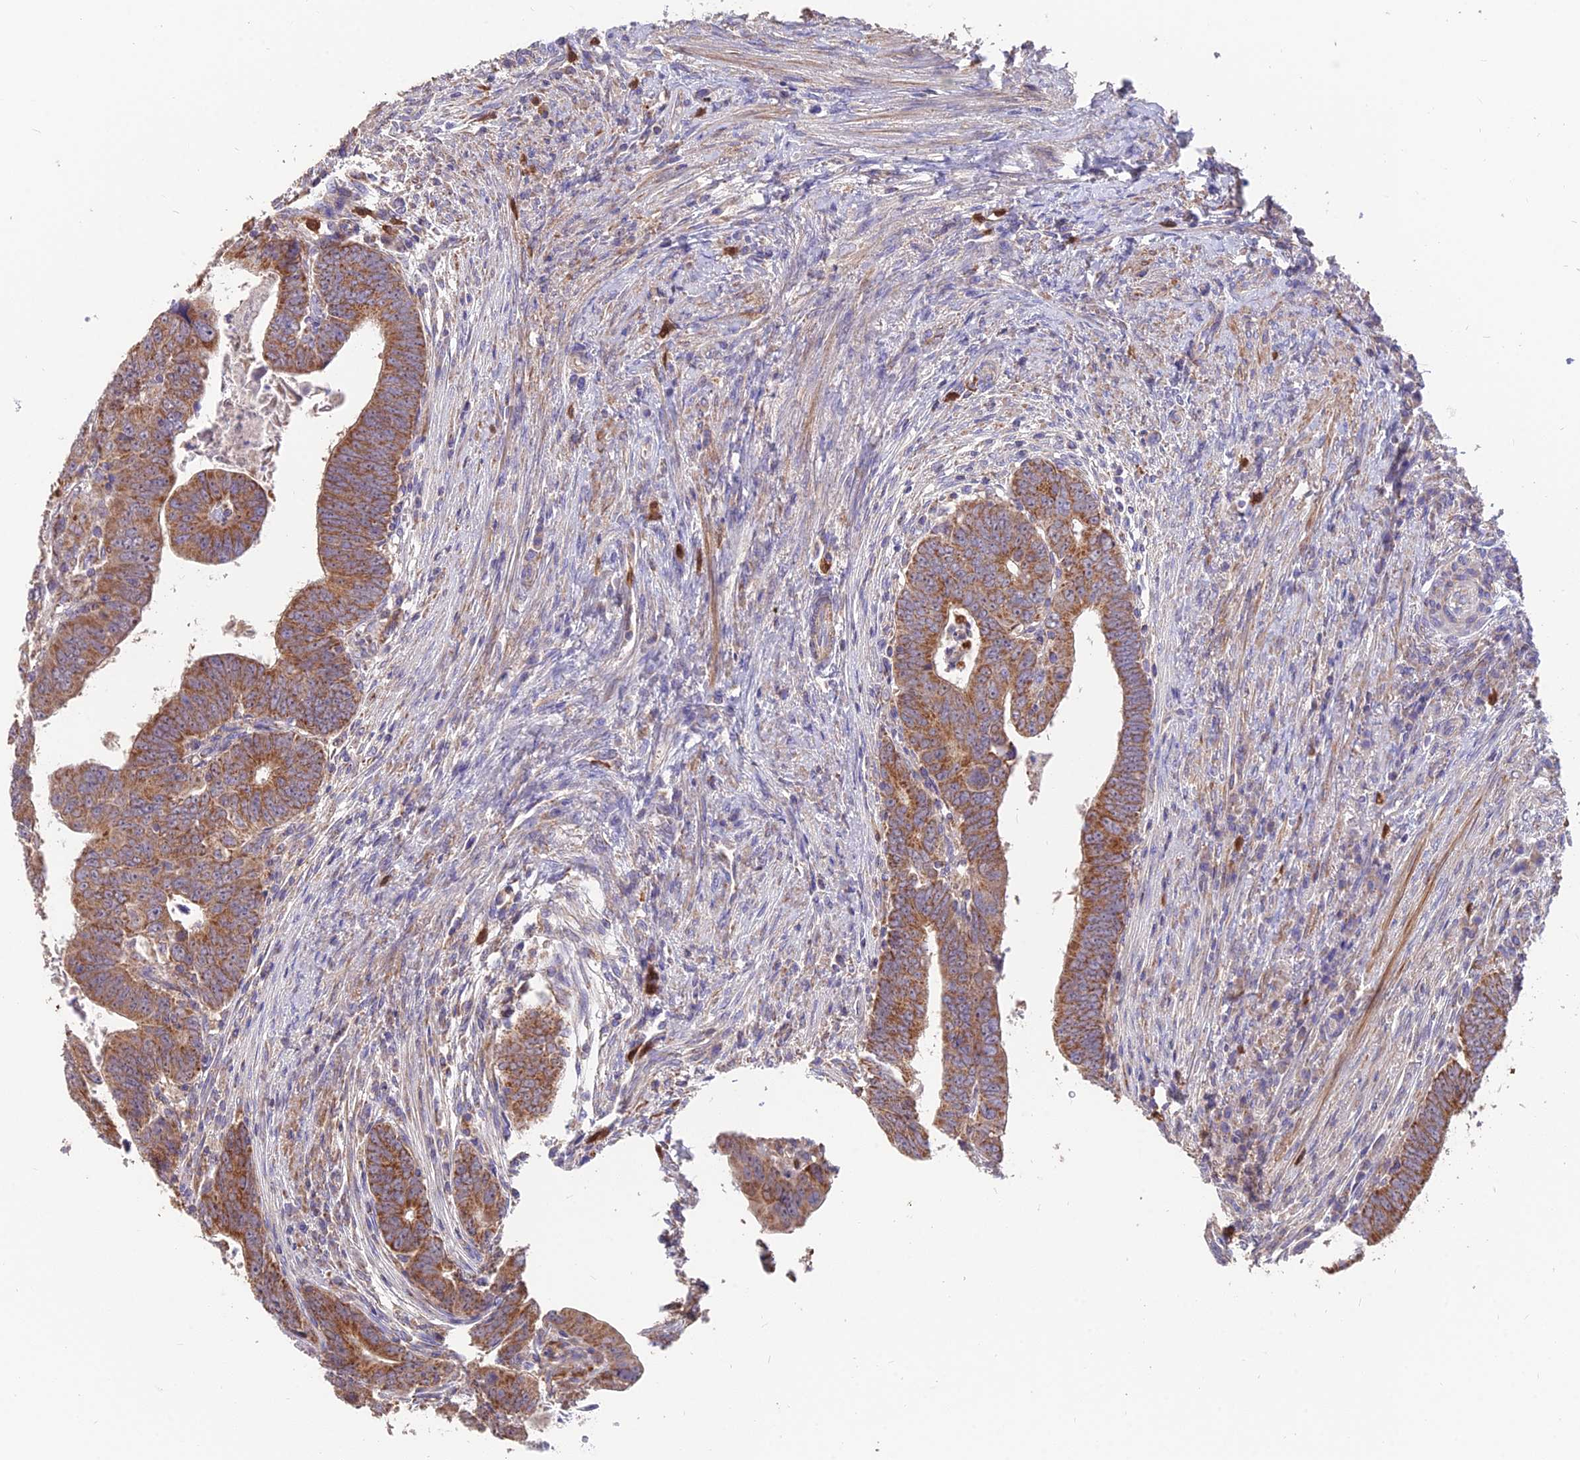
{"staining": {"intensity": "moderate", "quantity": ">75%", "location": "cytoplasmic/membranous"}, "tissue": "colorectal cancer", "cell_type": "Tumor cells", "image_type": "cancer", "snomed": [{"axis": "morphology", "description": "Normal tissue, NOS"}, {"axis": "morphology", "description": "Adenocarcinoma, NOS"}, {"axis": "topography", "description": "Rectum"}], "caption": "Colorectal adenocarcinoma tissue demonstrates moderate cytoplasmic/membranous positivity in approximately >75% of tumor cells (Brightfield microscopy of DAB IHC at high magnification).", "gene": "IFT22", "patient": {"sex": "female", "age": 65}}